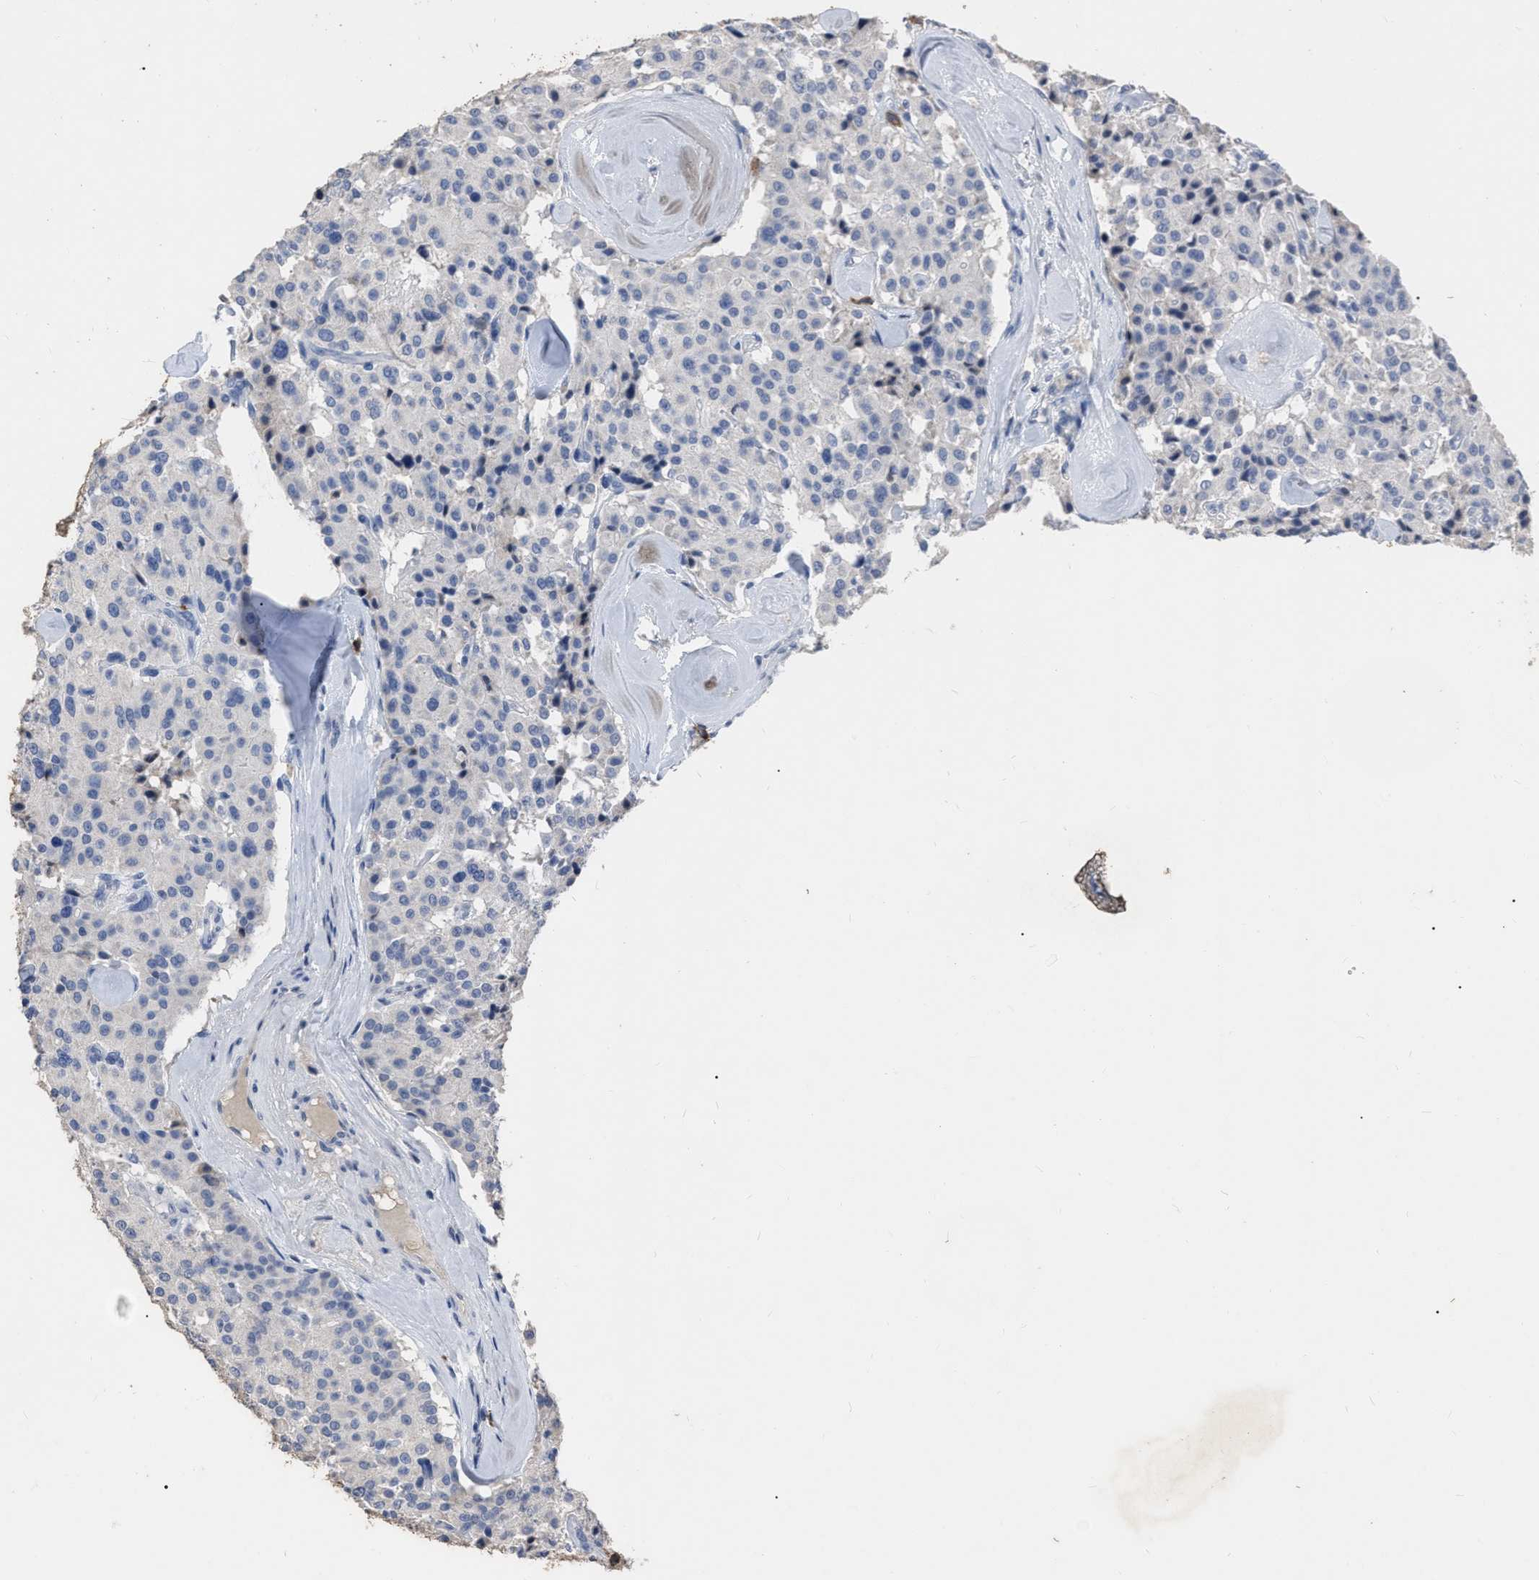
{"staining": {"intensity": "negative", "quantity": "none", "location": "none"}, "tissue": "carcinoid", "cell_type": "Tumor cells", "image_type": "cancer", "snomed": [{"axis": "morphology", "description": "Carcinoid, malignant, NOS"}, {"axis": "topography", "description": "Lung"}], "caption": "Immunohistochemical staining of human malignant carcinoid shows no significant positivity in tumor cells.", "gene": "HABP2", "patient": {"sex": "male", "age": 30}}